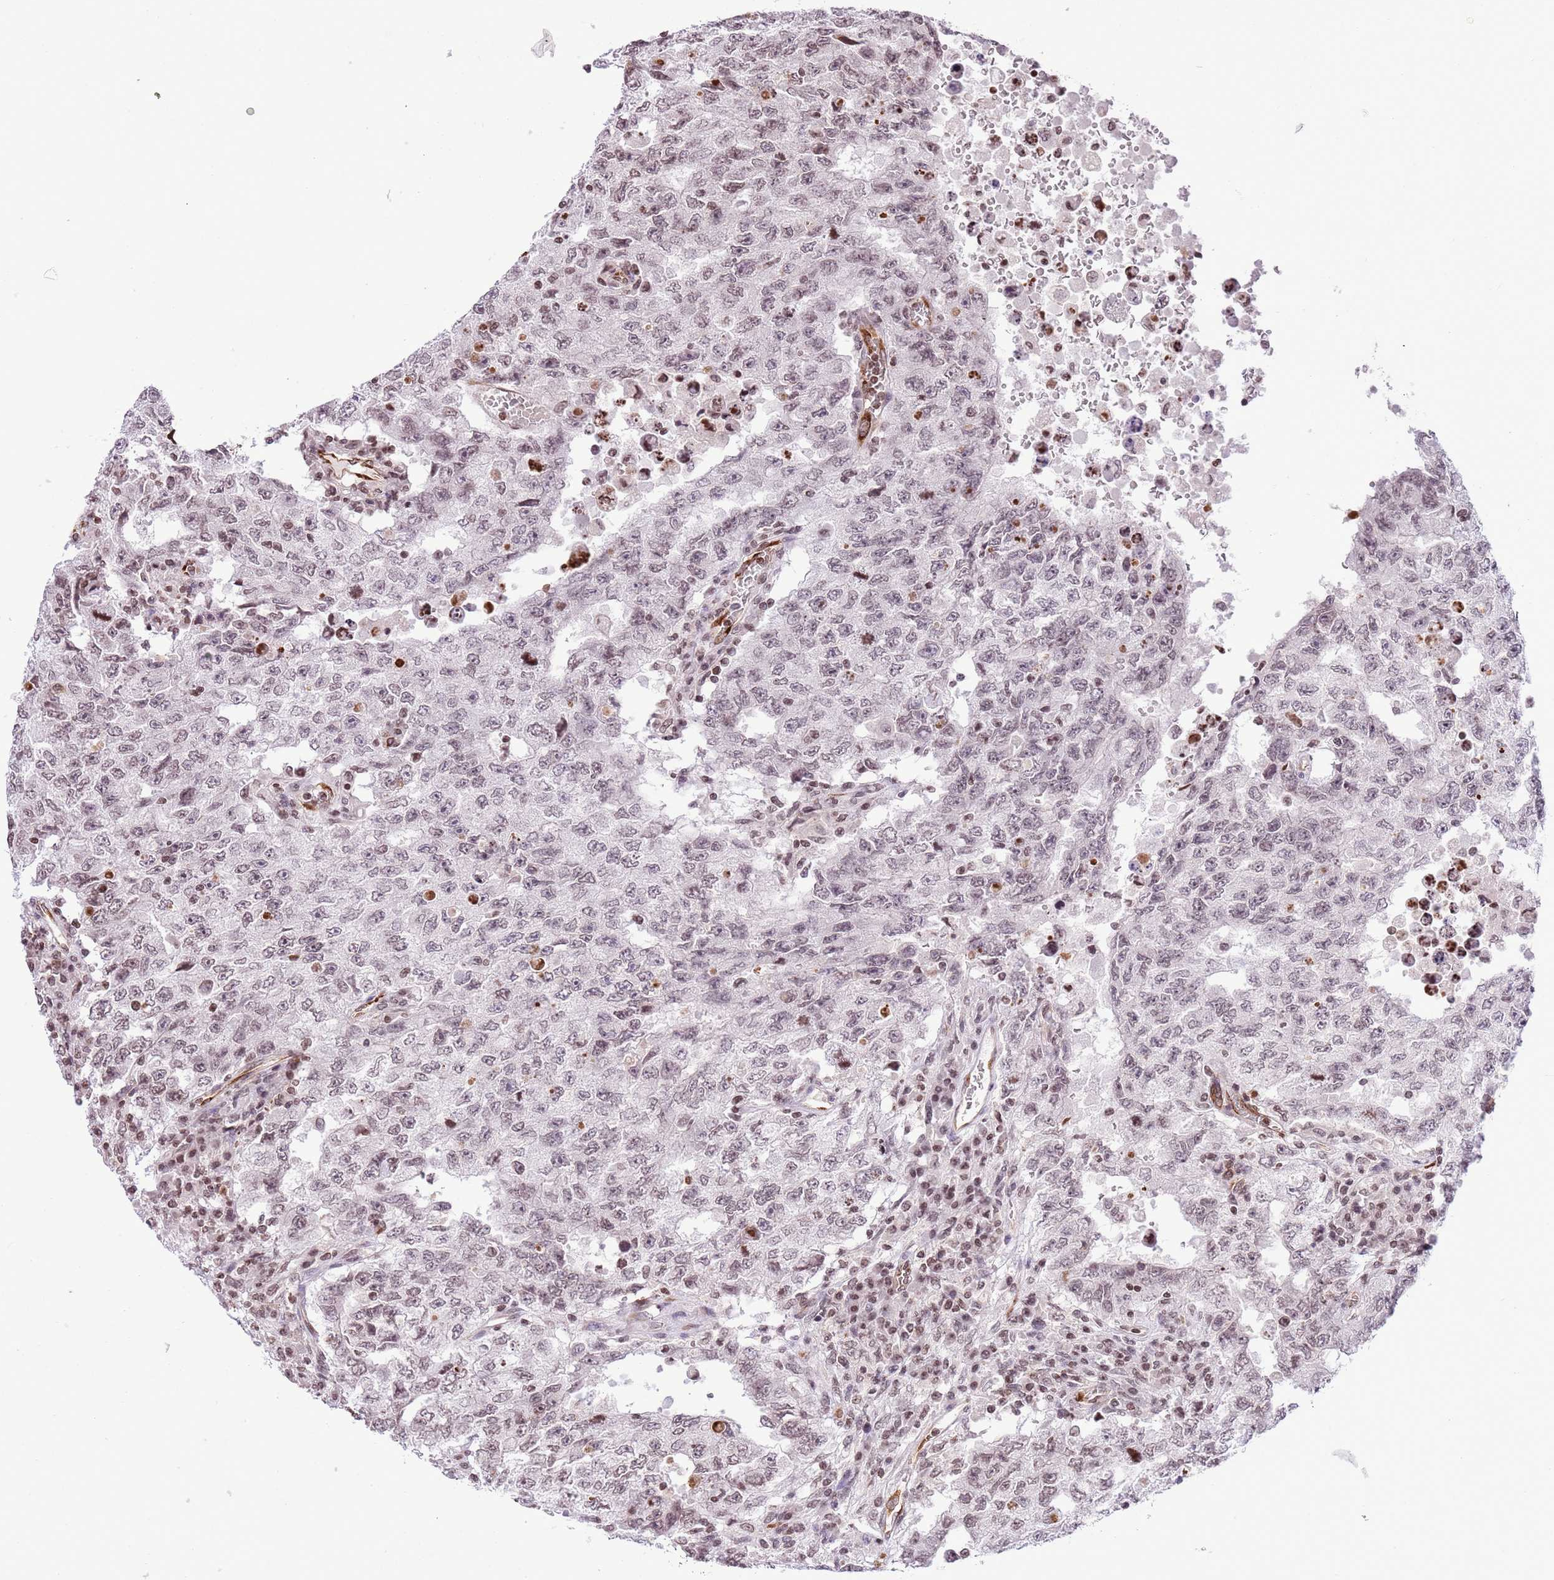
{"staining": {"intensity": "weak", "quantity": "25%-75%", "location": "nuclear"}, "tissue": "testis cancer", "cell_type": "Tumor cells", "image_type": "cancer", "snomed": [{"axis": "morphology", "description": "Carcinoma, Embryonal, NOS"}, {"axis": "topography", "description": "Testis"}], "caption": "IHC staining of testis embryonal carcinoma, which displays low levels of weak nuclear staining in approximately 25%-75% of tumor cells indicating weak nuclear protein staining. The staining was performed using DAB (brown) for protein detection and nuclei were counterstained in hematoxylin (blue).", "gene": "NRIP1", "patient": {"sex": "male", "age": 26}}